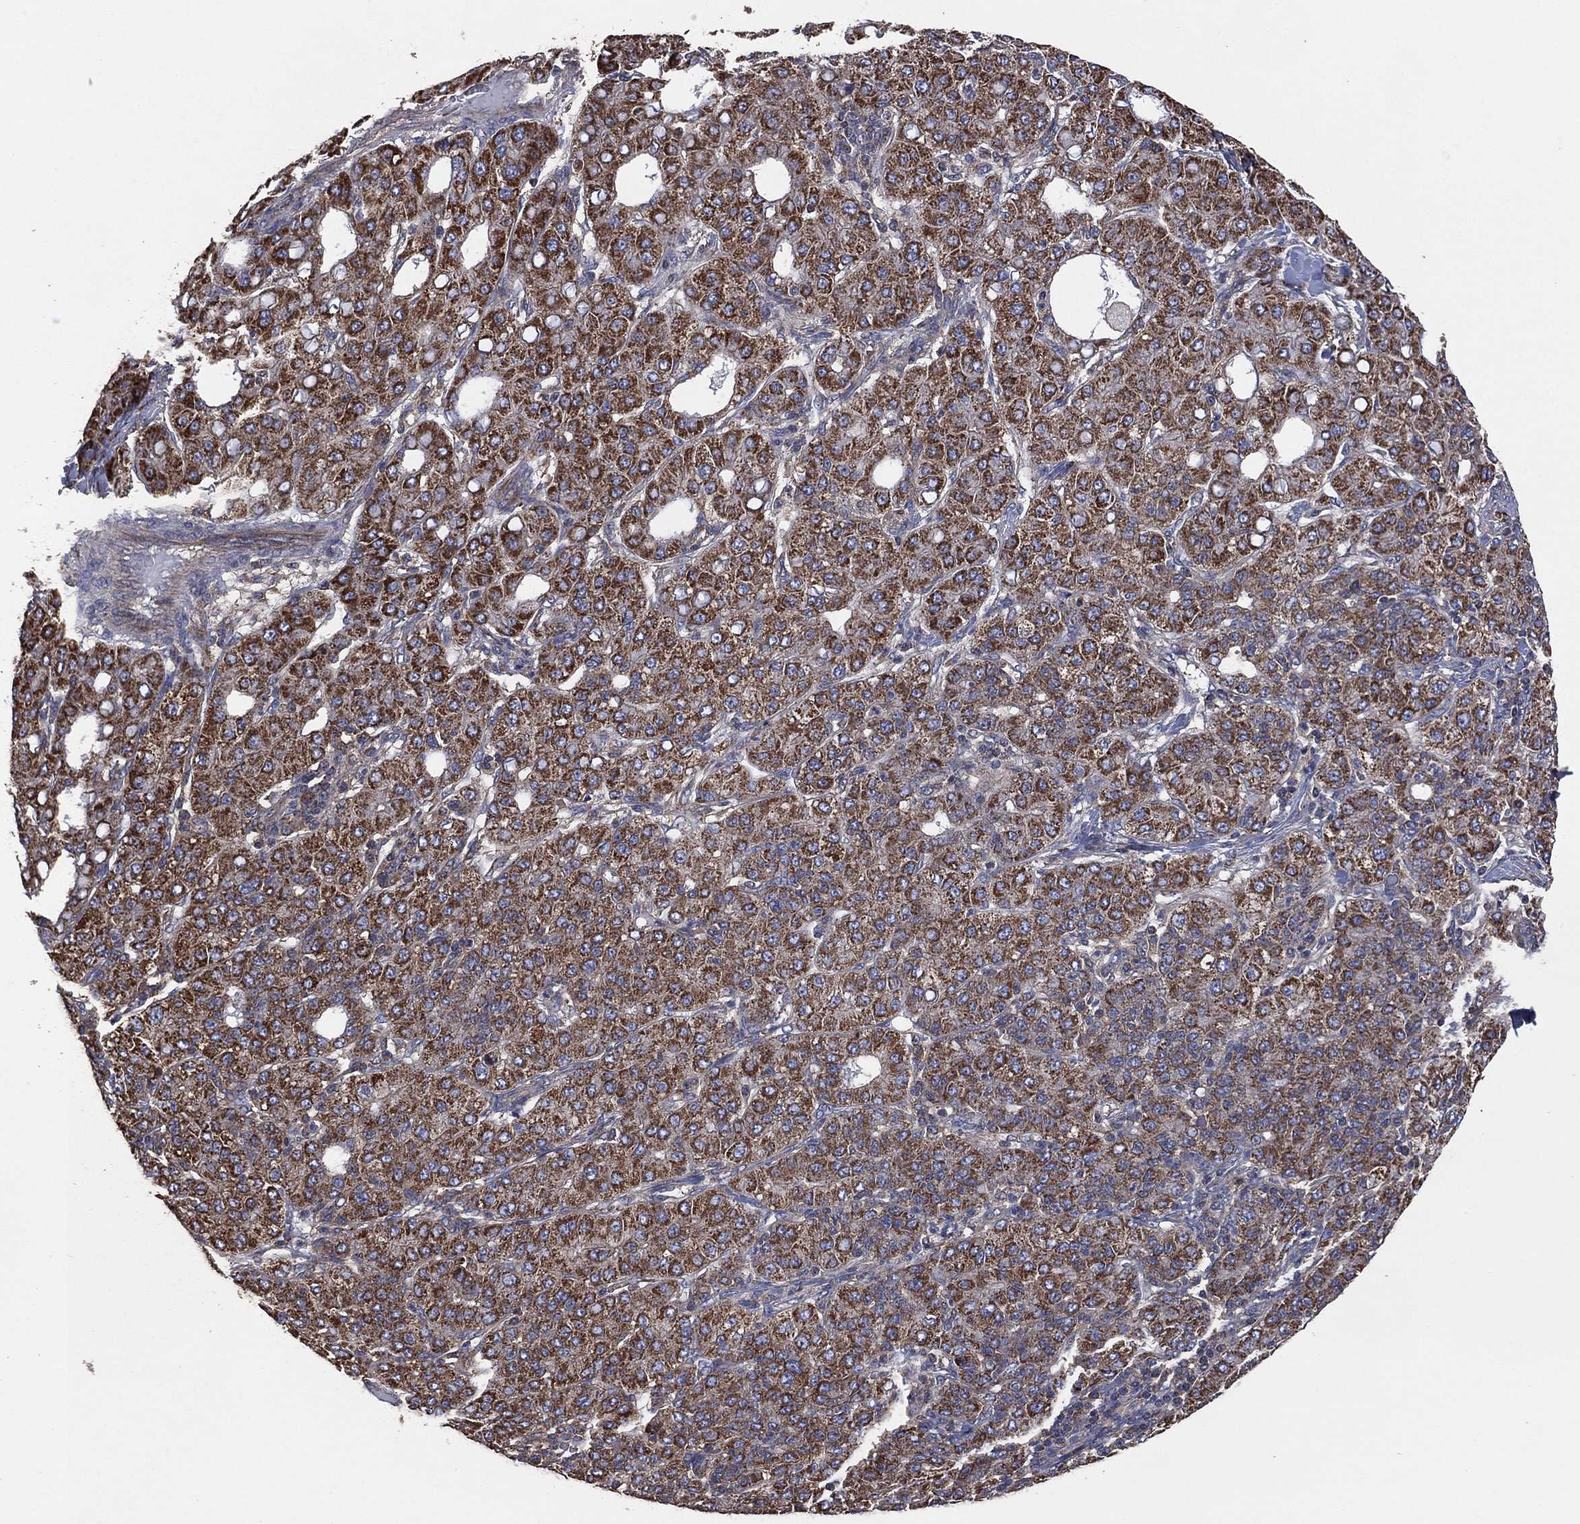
{"staining": {"intensity": "moderate", "quantity": ">75%", "location": "cytoplasmic/membranous"}, "tissue": "liver cancer", "cell_type": "Tumor cells", "image_type": "cancer", "snomed": [{"axis": "morphology", "description": "Carcinoma, Hepatocellular, NOS"}, {"axis": "topography", "description": "Liver"}], "caption": "This micrograph reveals liver cancer (hepatocellular carcinoma) stained with immunohistochemistry (IHC) to label a protein in brown. The cytoplasmic/membranous of tumor cells show moderate positivity for the protein. Nuclei are counter-stained blue.", "gene": "LIMD1", "patient": {"sex": "male", "age": 65}}